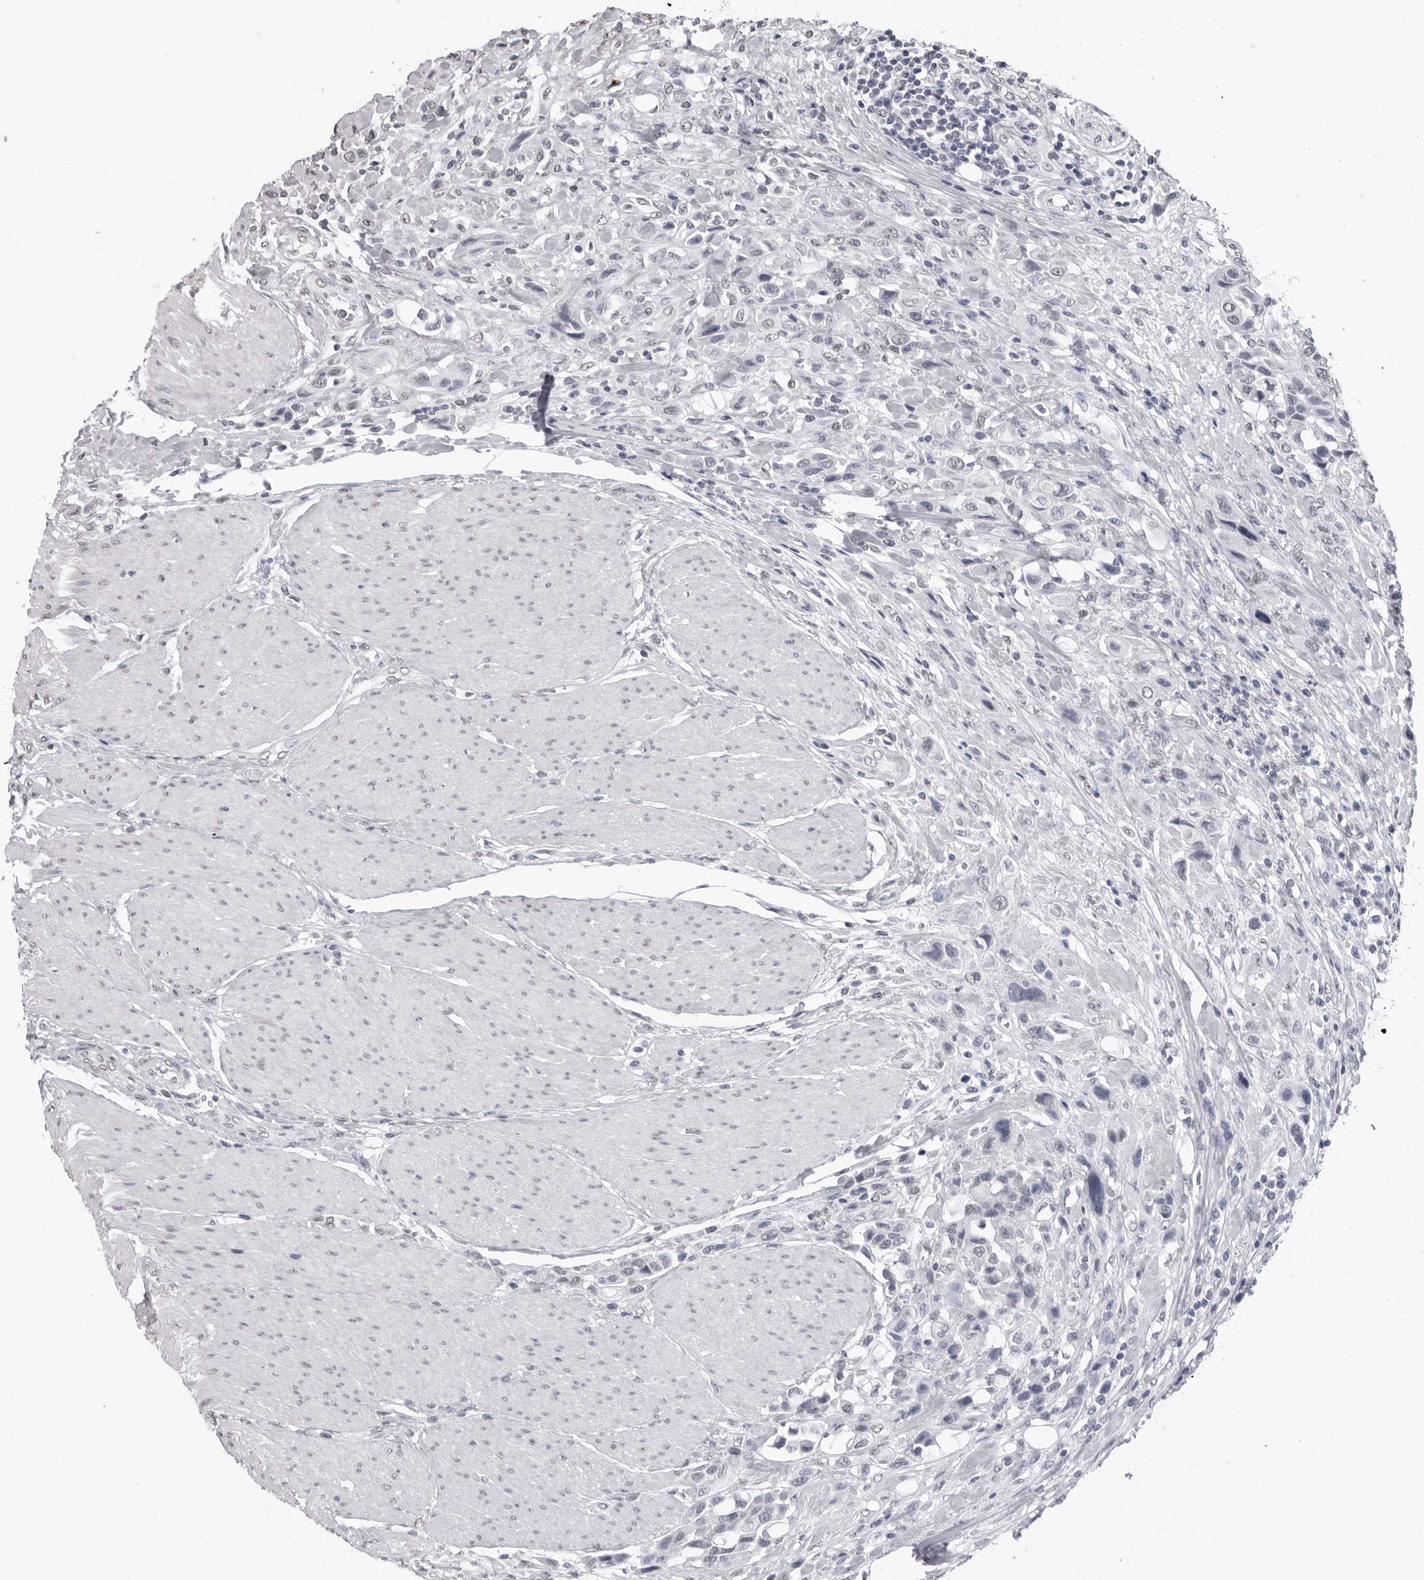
{"staining": {"intensity": "negative", "quantity": "none", "location": "none"}, "tissue": "urothelial cancer", "cell_type": "Tumor cells", "image_type": "cancer", "snomed": [{"axis": "morphology", "description": "Urothelial carcinoma, High grade"}, {"axis": "topography", "description": "Urinary bladder"}], "caption": "Immunohistochemistry of urothelial cancer exhibits no positivity in tumor cells.", "gene": "HEPACAM", "patient": {"sex": "male", "age": 50}}